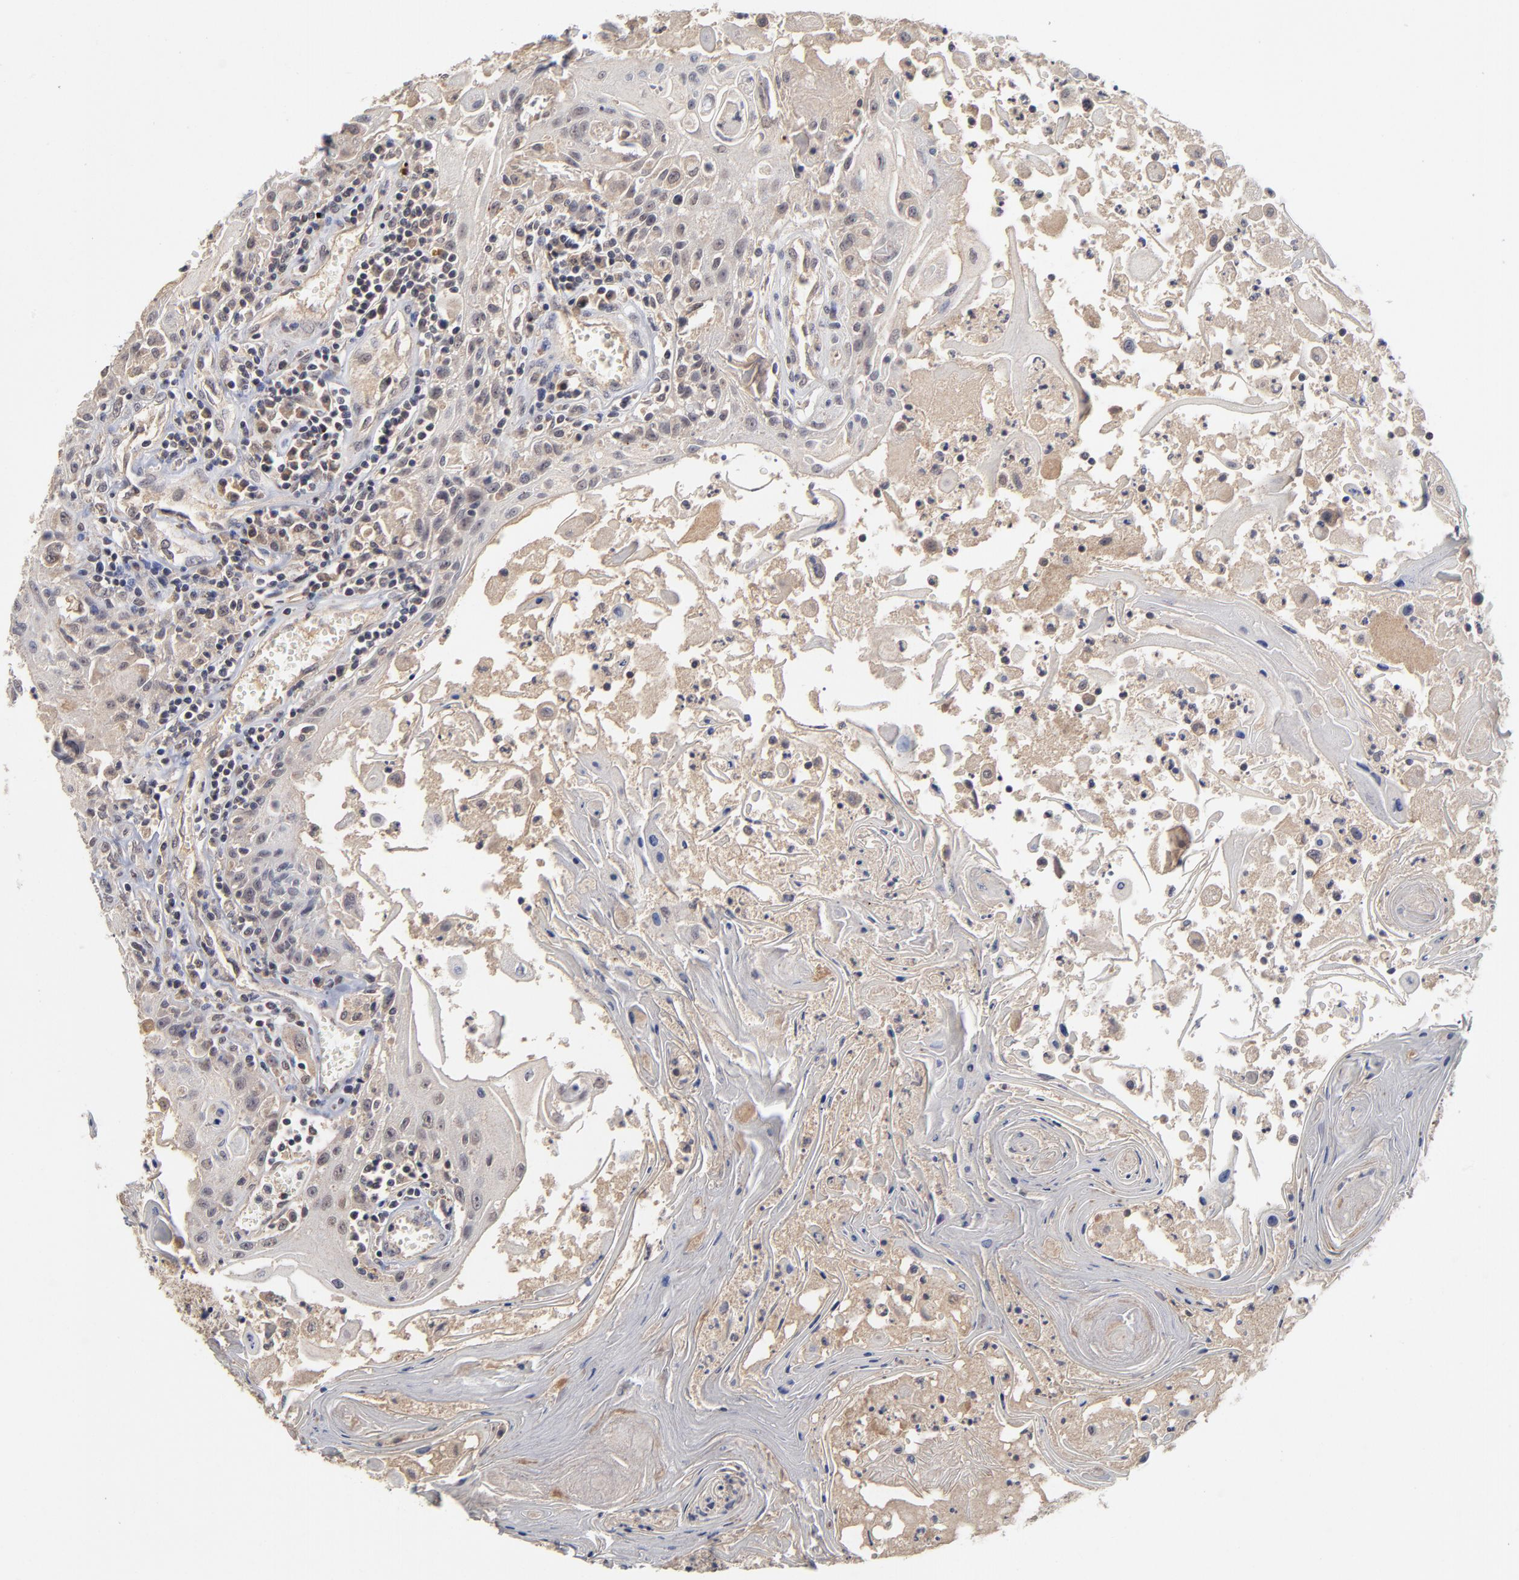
{"staining": {"intensity": "weak", "quantity": ">75%", "location": "cytoplasmic/membranous,nuclear"}, "tissue": "head and neck cancer", "cell_type": "Tumor cells", "image_type": "cancer", "snomed": [{"axis": "morphology", "description": "Squamous cell carcinoma, NOS"}, {"axis": "topography", "description": "Oral tissue"}, {"axis": "topography", "description": "Head-Neck"}], "caption": "Protein expression analysis of head and neck squamous cell carcinoma displays weak cytoplasmic/membranous and nuclear staining in approximately >75% of tumor cells.", "gene": "WSB1", "patient": {"sex": "female", "age": 76}}